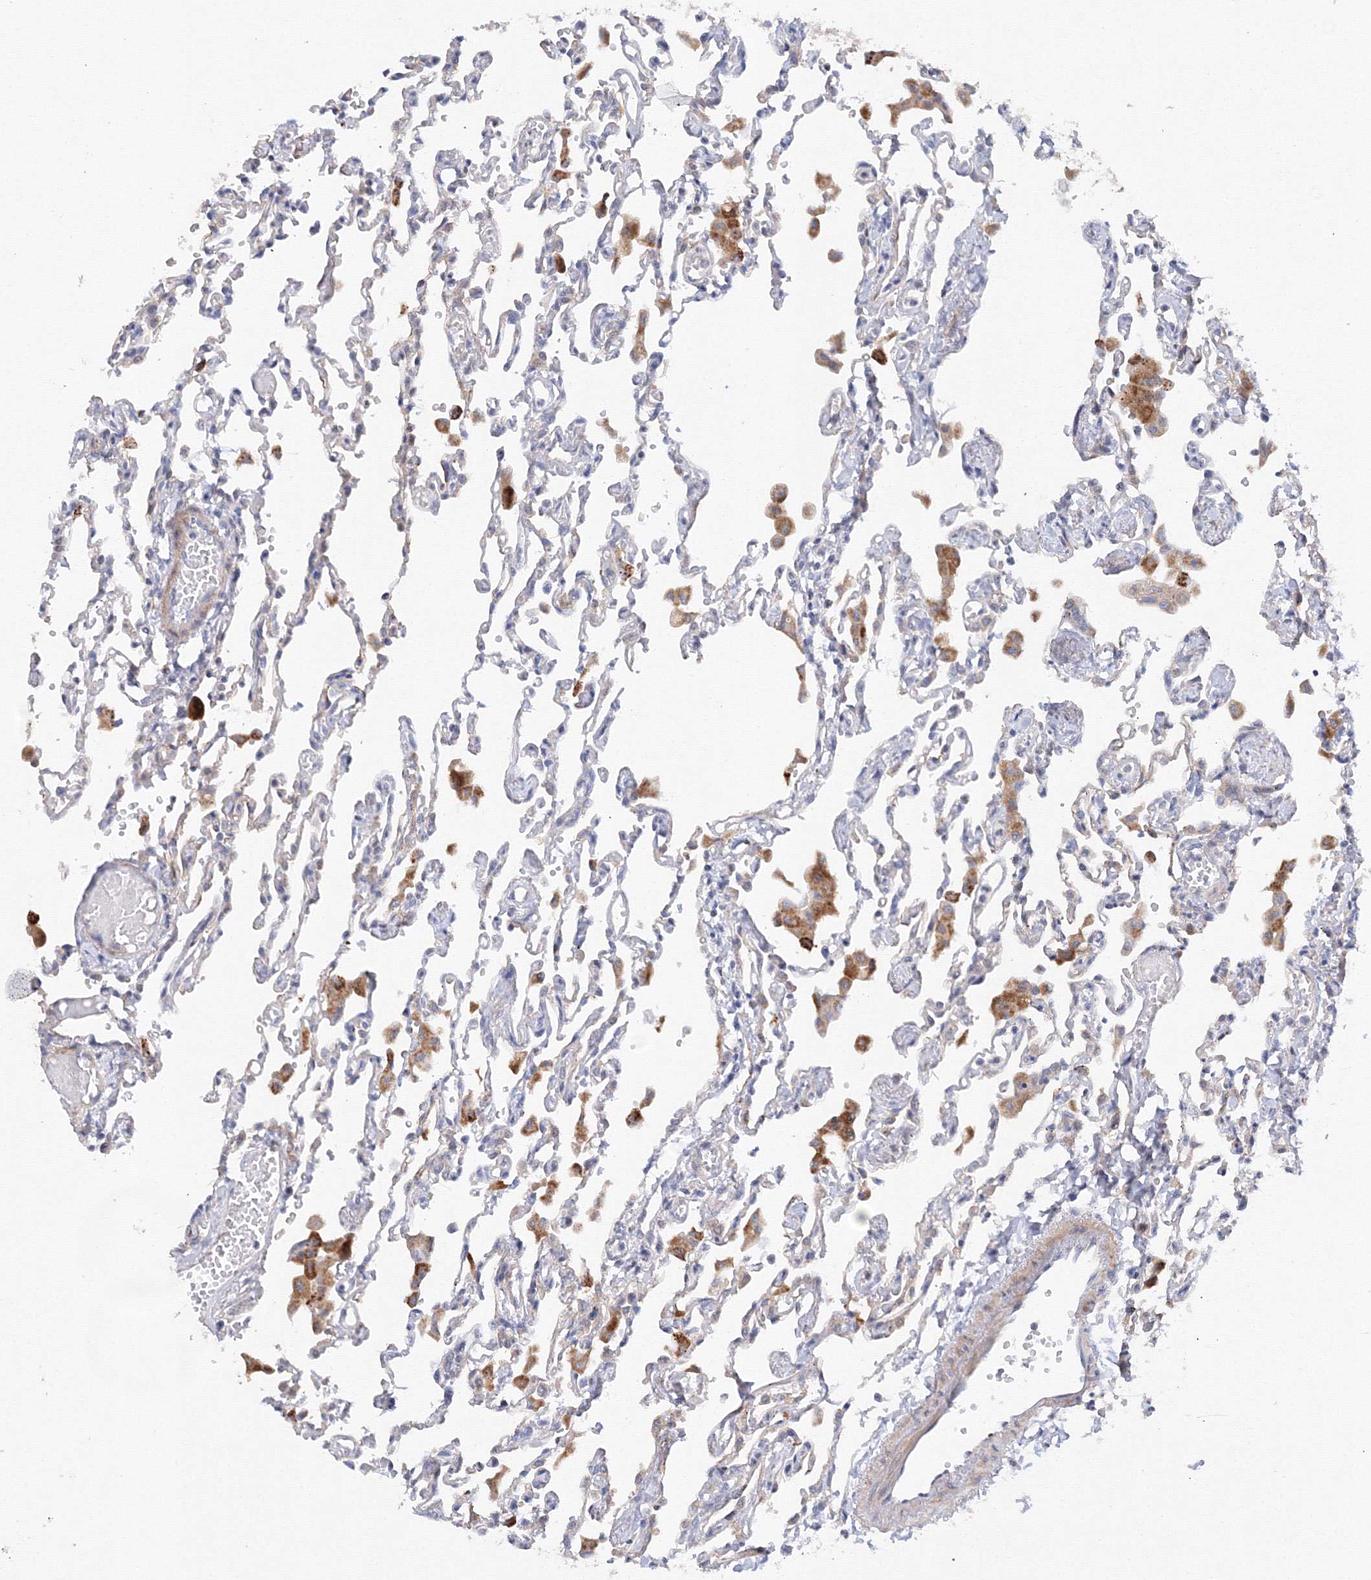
{"staining": {"intensity": "negative", "quantity": "none", "location": "none"}, "tissue": "lung", "cell_type": "Alveolar cells", "image_type": "normal", "snomed": [{"axis": "morphology", "description": "Normal tissue, NOS"}, {"axis": "topography", "description": "Bronchus"}, {"axis": "topography", "description": "Lung"}], "caption": "DAB (3,3'-diaminobenzidine) immunohistochemical staining of benign lung reveals no significant staining in alveolar cells. Nuclei are stained in blue.", "gene": "DIS3L2", "patient": {"sex": "female", "age": 49}}